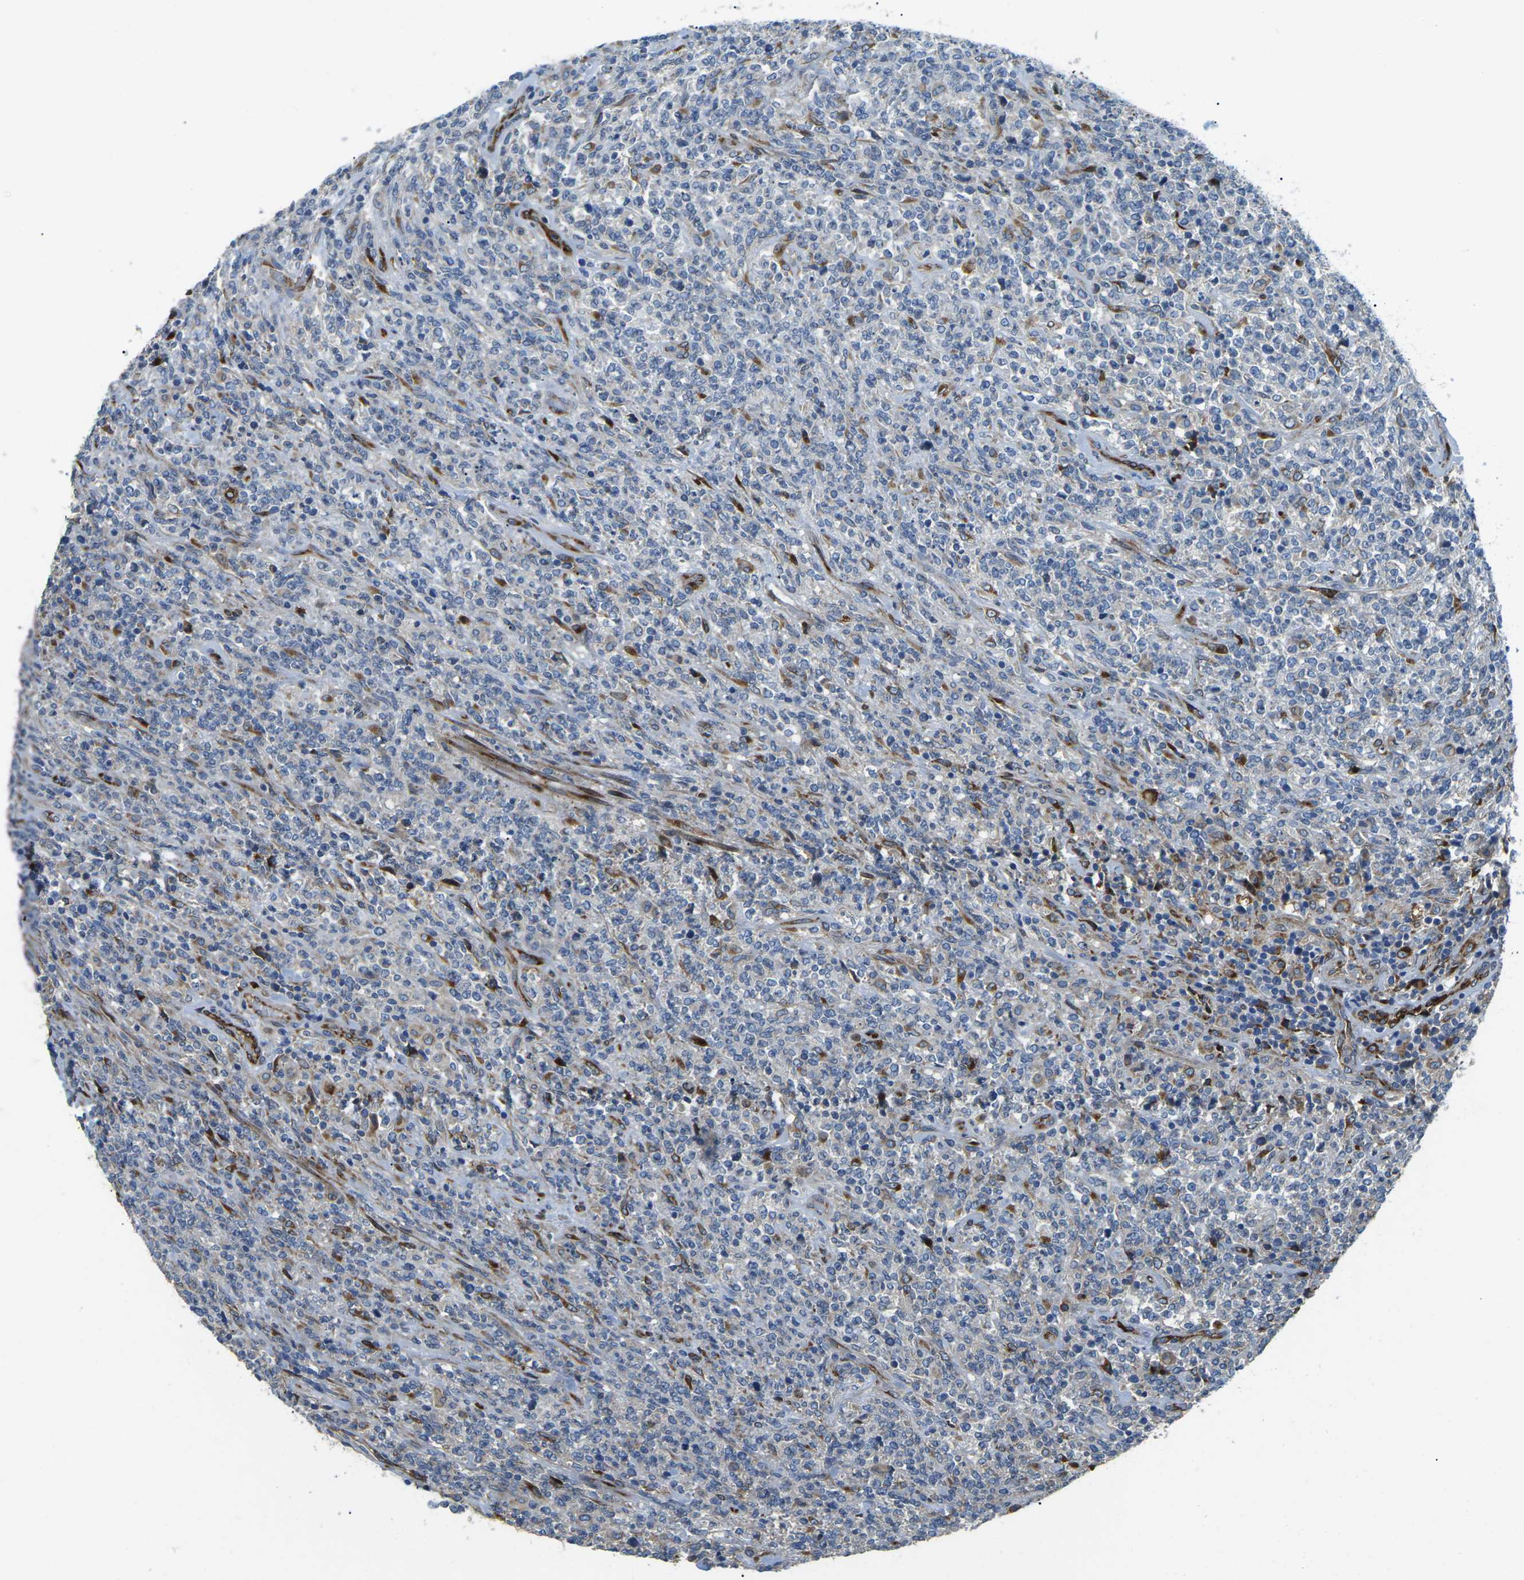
{"staining": {"intensity": "negative", "quantity": "none", "location": "none"}, "tissue": "lymphoma", "cell_type": "Tumor cells", "image_type": "cancer", "snomed": [{"axis": "morphology", "description": "Malignant lymphoma, non-Hodgkin's type, High grade"}, {"axis": "topography", "description": "Soft tissue"}], "caption": "This is a micrograph of immunohistochemistry (IHC) staining of malignant lymphoma, non-Hodgkin's type (high-grade), which shows no staining in tumor cells. (DAB immunohistochemistry (IHC) with hematoxylin counter stain).", "gene": "PDZD8", "patient": {"sex": "male", "age": 18}}